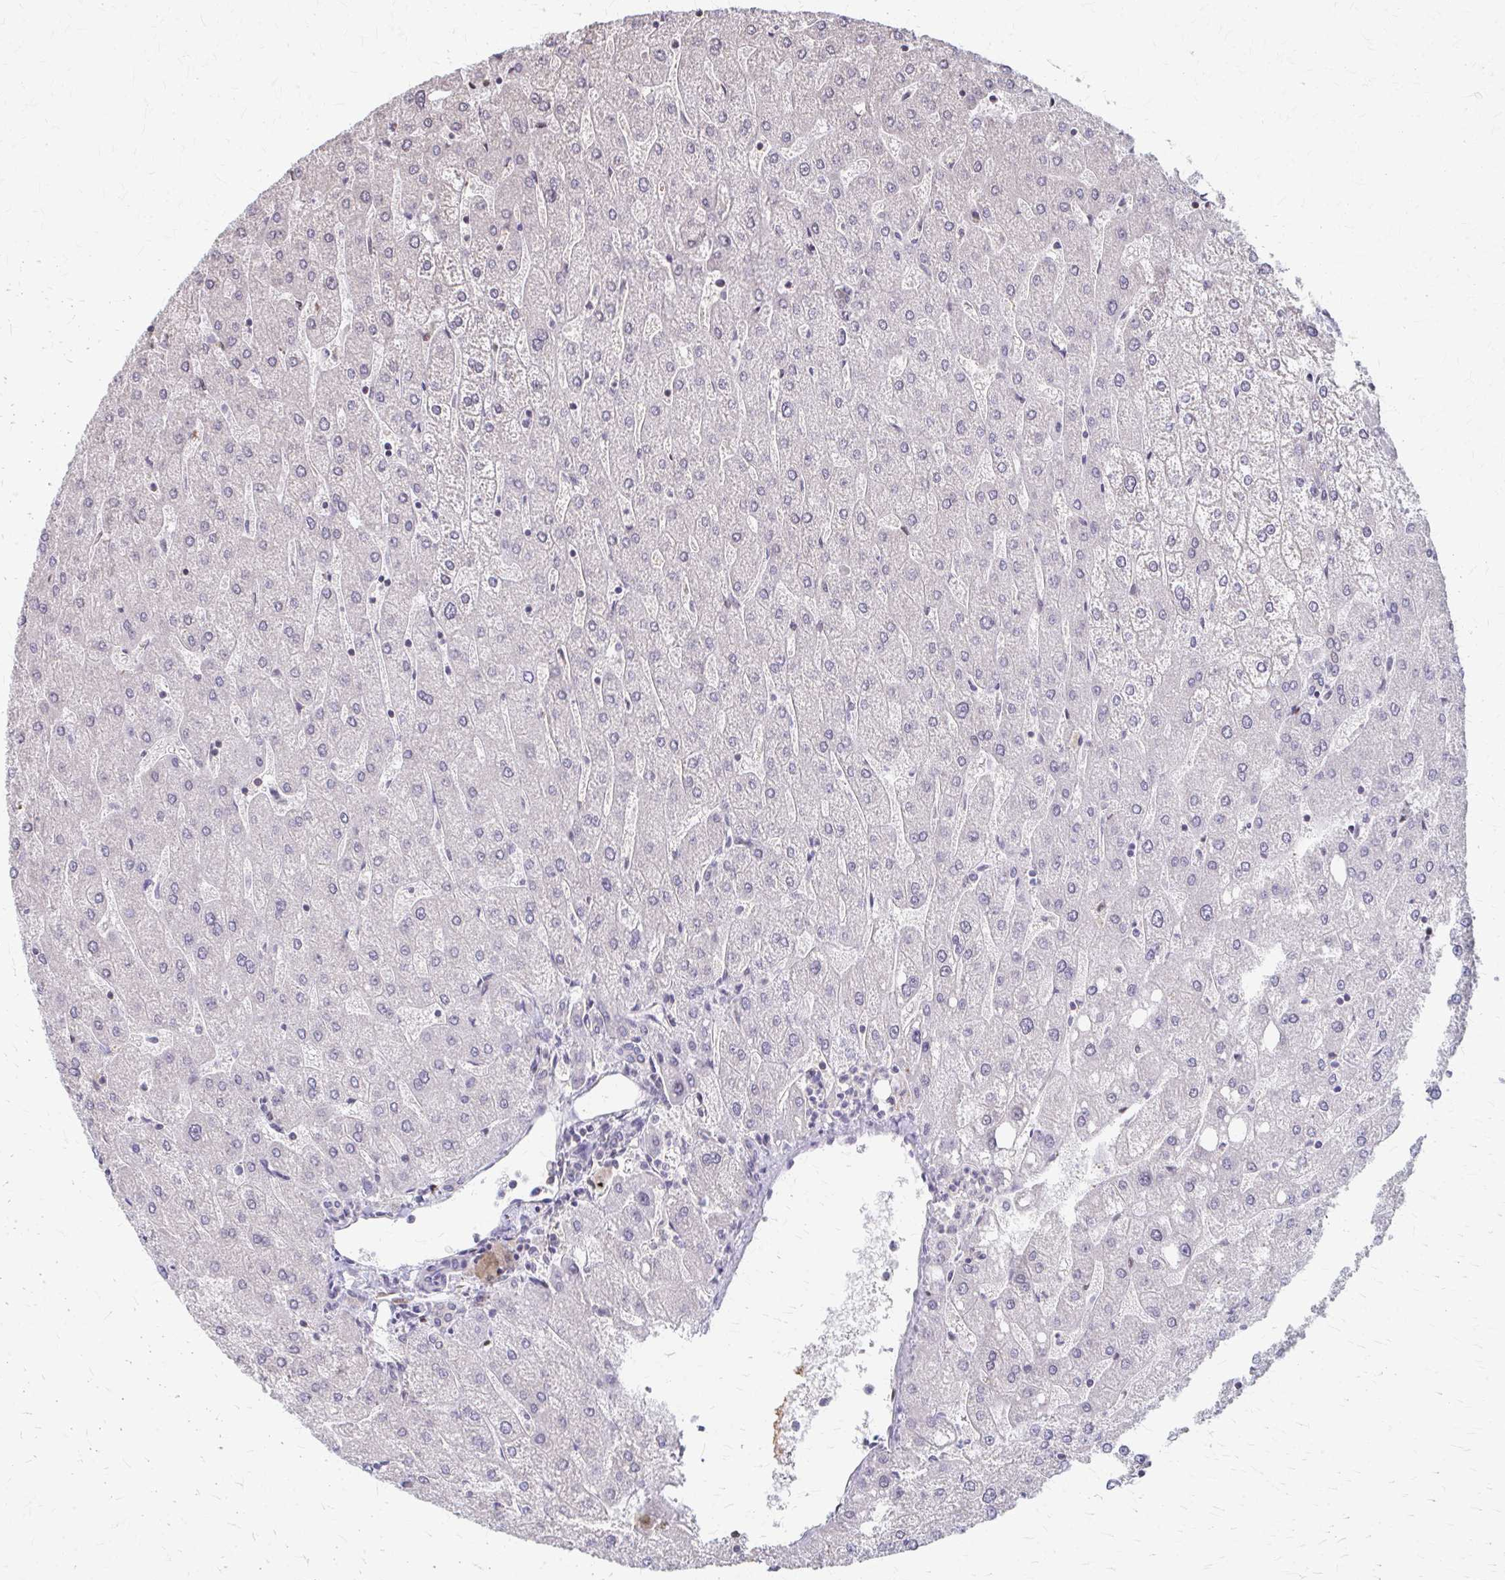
{"staining": {"intensity": "negative", "quantity": "none", "location": "none"}, "tissue": "liver", "cell_type": "Cholangiocytes", "image_type": "normal", "snomed": [{"axis": "morphology", "description": "Normal tissue, NOS"}, {"axis": "topography", "description": "Liver"}], "caption": "Micrograph shows no protein positivity in cholangiocytes of normal liver.", "gene": "RABGAP1L", "patient": {"sex": "male", "age": 67}}